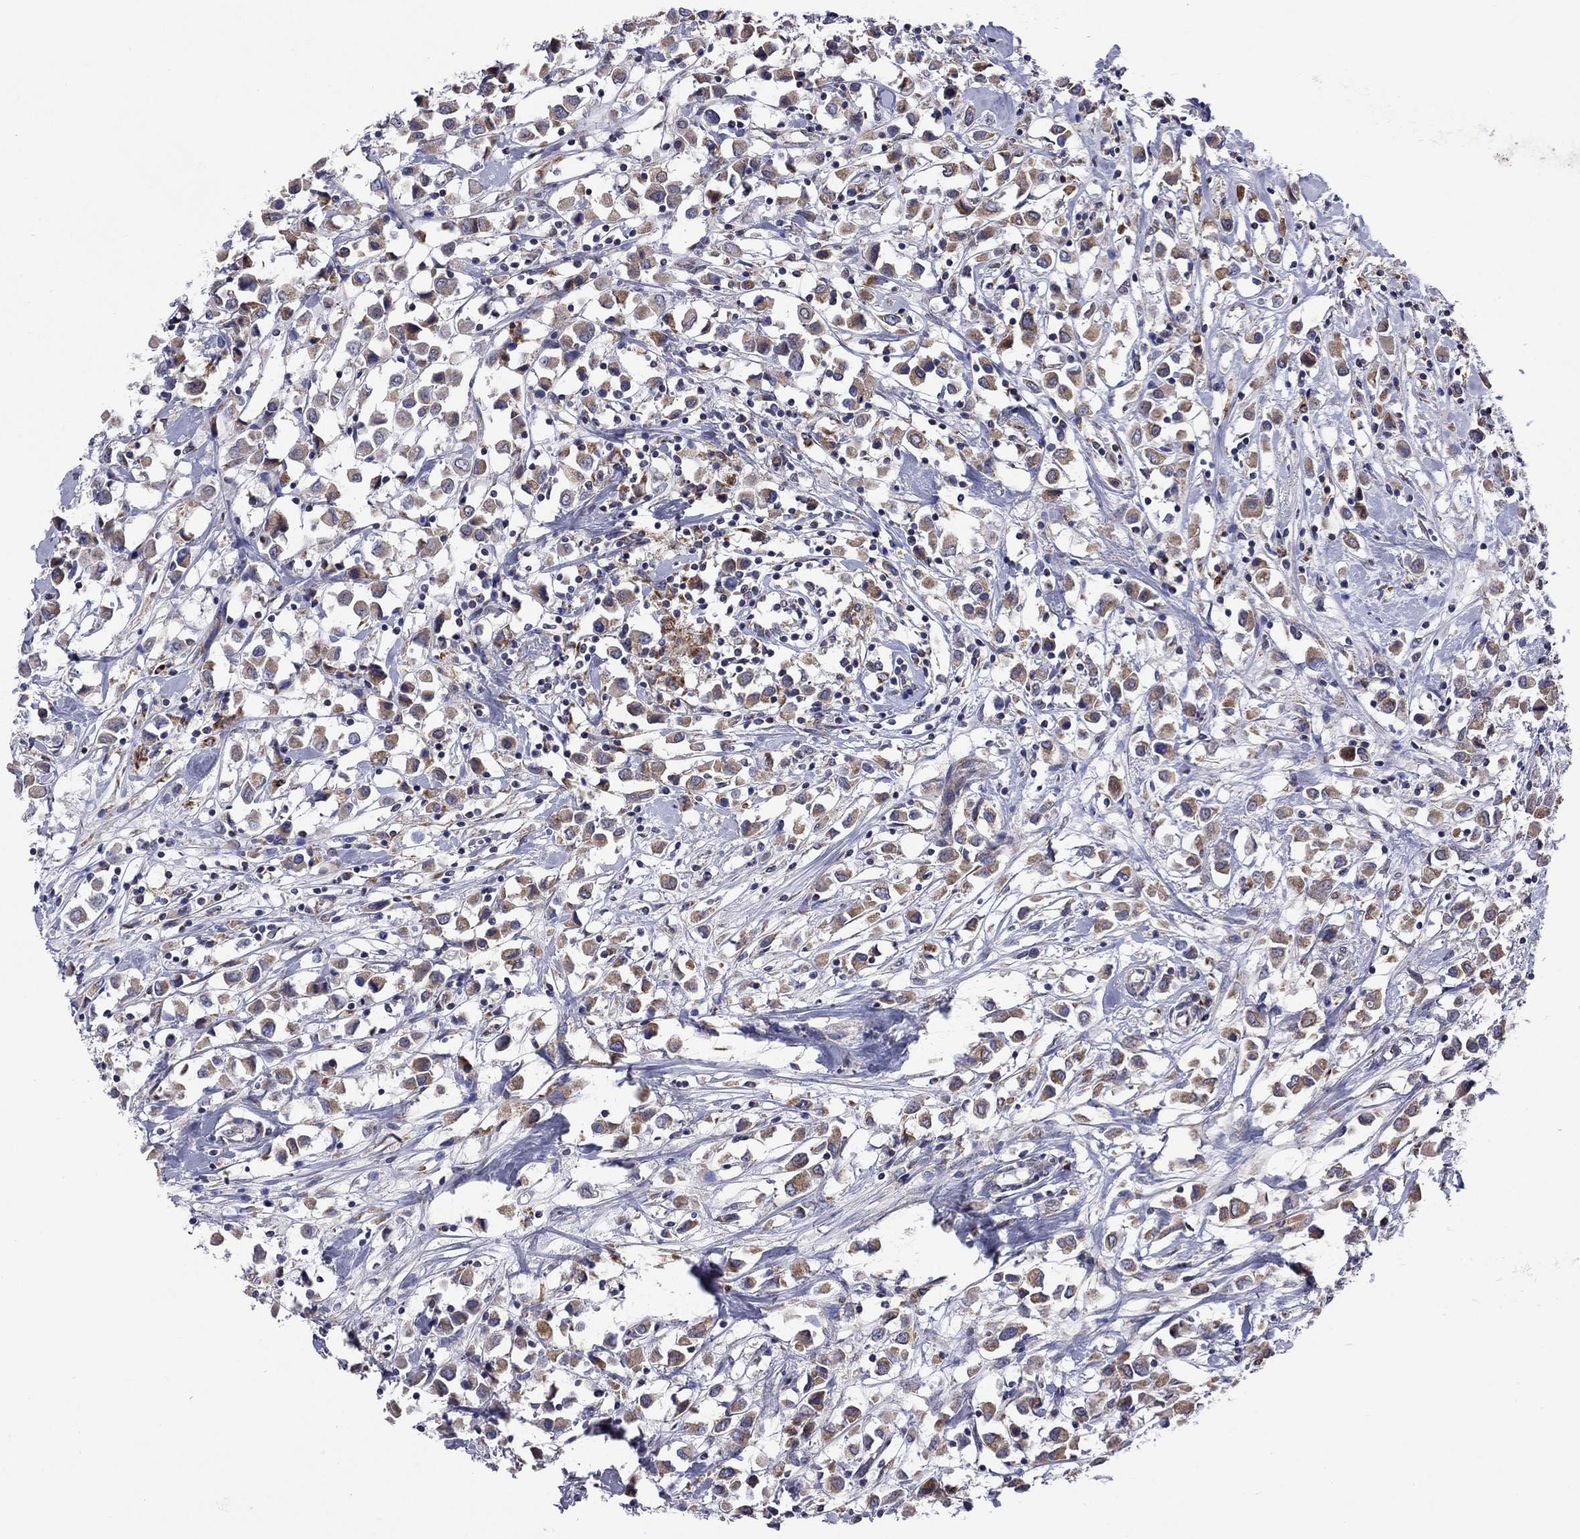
{"staining": {"intensity": "strong", "quantity": "25%-75%", "location": "cytoplasmic/membranous"}, "tissue": "breast cancer", "cell_type": "Tumor cells", "image_type": "cancer", "snomed": [{"axis": "morphology", "description": "Duct carcinoma"}, {"axis": "topography", "description": "Breast"}], "caption": "Immunohistochemical staining of human breast cancer reveals high levels of strong cytoplasmic/membranous staining in about 25%-75% of tumor cells. The staining is performed using DAB brown chromogen to label protein expression. The nuclei are counter-stained blue using hematoxylin.", "gene": "NDUFB1", "patient": {"sex": "female", "age": 61}}